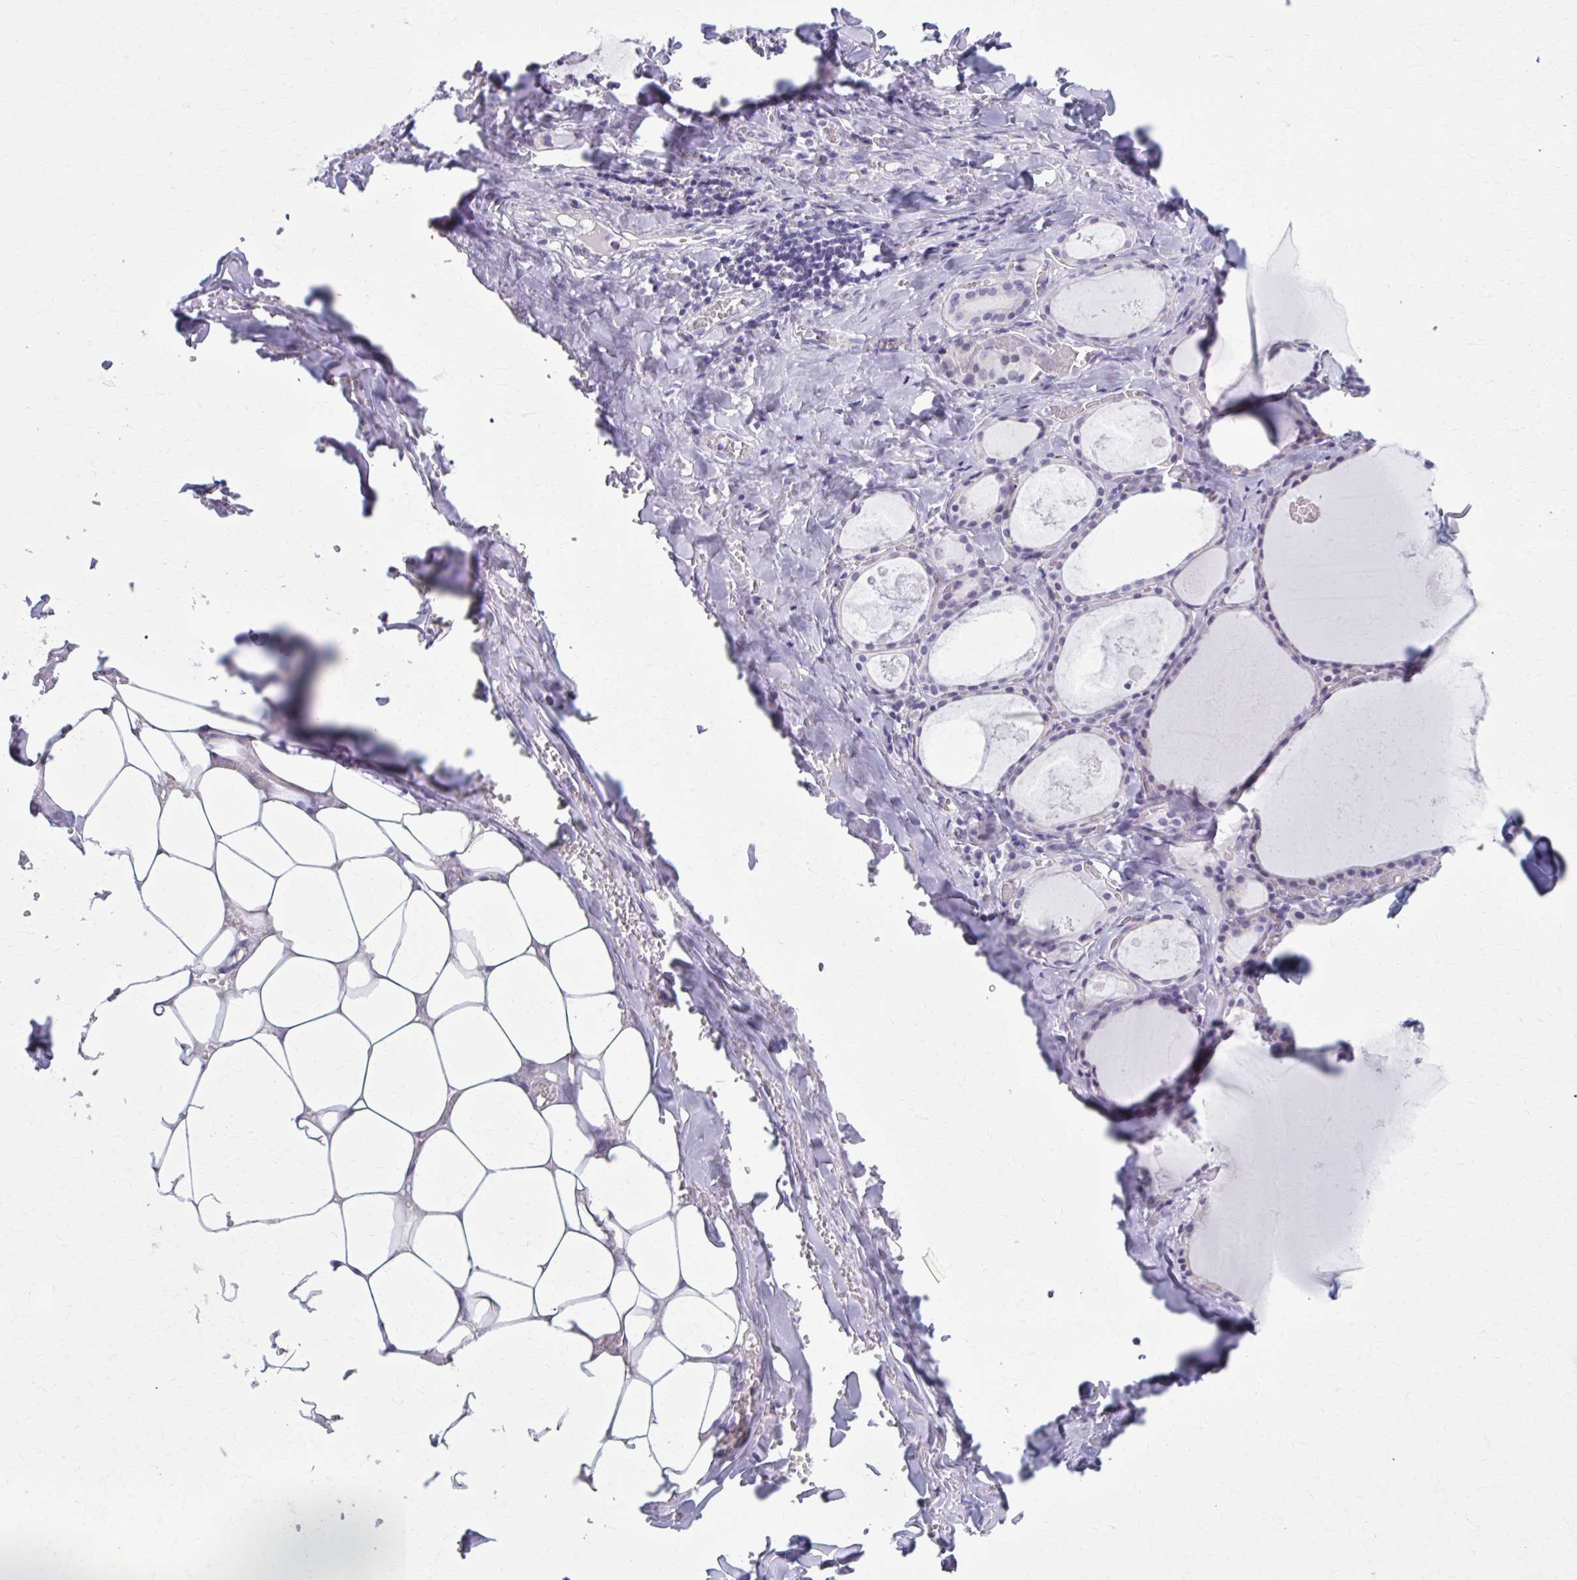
{"staining": {"intensity": "negative", "quantity": "none", "location": "none"}, "tissue": "thyroid gland", "cell_type": "Glandular cells", "image_type": "normal", "snomed": [{"axis": "morphology", "description": "Normal tissue, NOS"}, {"axis": "topography", "description": "Thyroid gland"}], "caption": "Immunohistochemical staining of benign human thyroid gland shows no significant staining in glandular cells. Brightfield microscopy of immunohistochemistry stained with DAB (3,3'-diaminobenzidine) (brown) and hematoxylin (blue), captured at high magnification.", "gene": "ZNF682", "patient": {"sex": "male", "age": 56}}